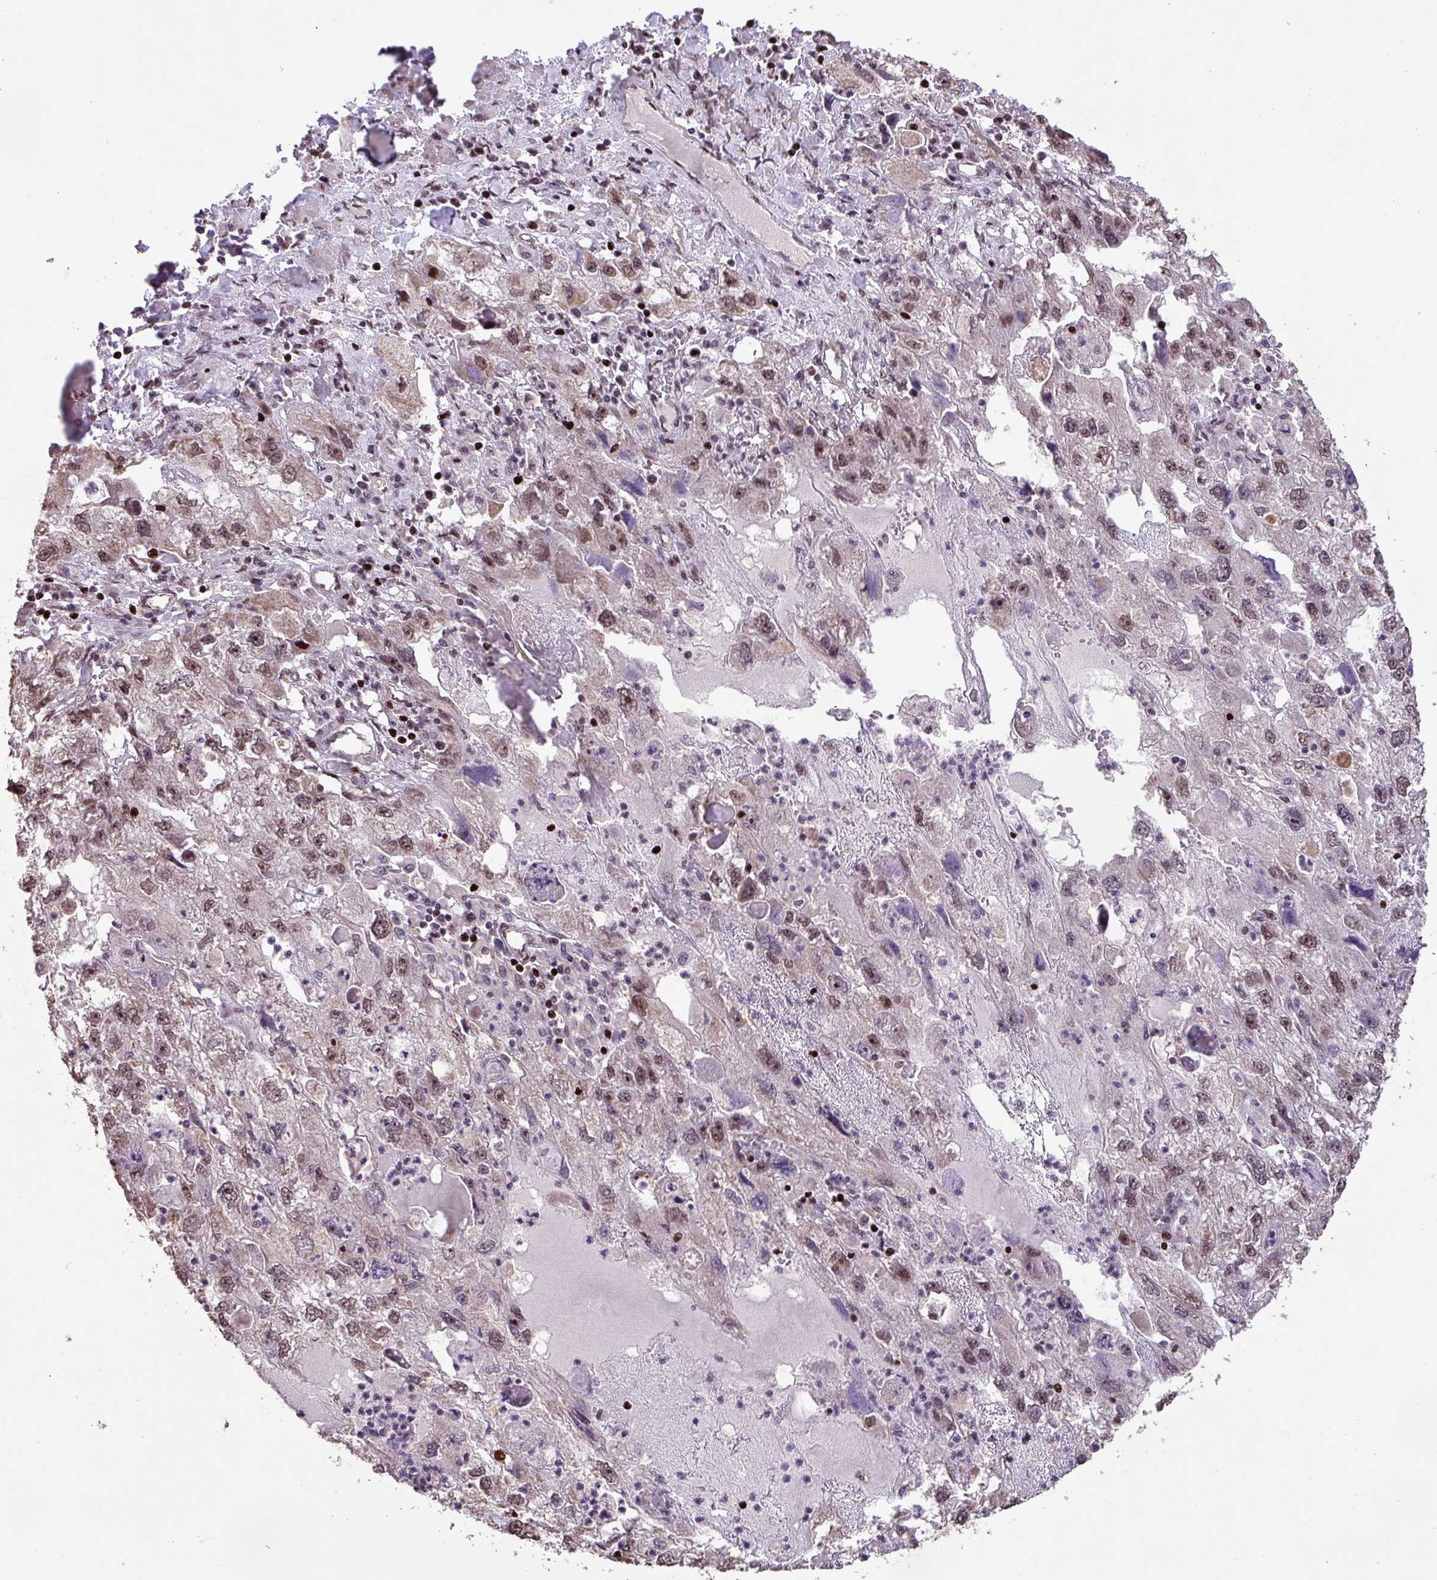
{"staining": {"intensity": "weak", "quantity": "25%-75%", "location": "nuclear"}, "tissue": "endometrial cancer", "cell_type": "Tumor cells", "image_type": "cancer", "snomed": [{"axis": "morphology", "description": "Adenocarcinoma, NOS"}, {"axis": "topography", "description": "Endometrium"}], "caption": "Tumor cells demonstrate low levels of weak nuclear expression in about 25%-75% of cells in endometrial adenocarcinoma.", "gene": "ZNF709", "patient": {"sex": "female", "age": 49}}